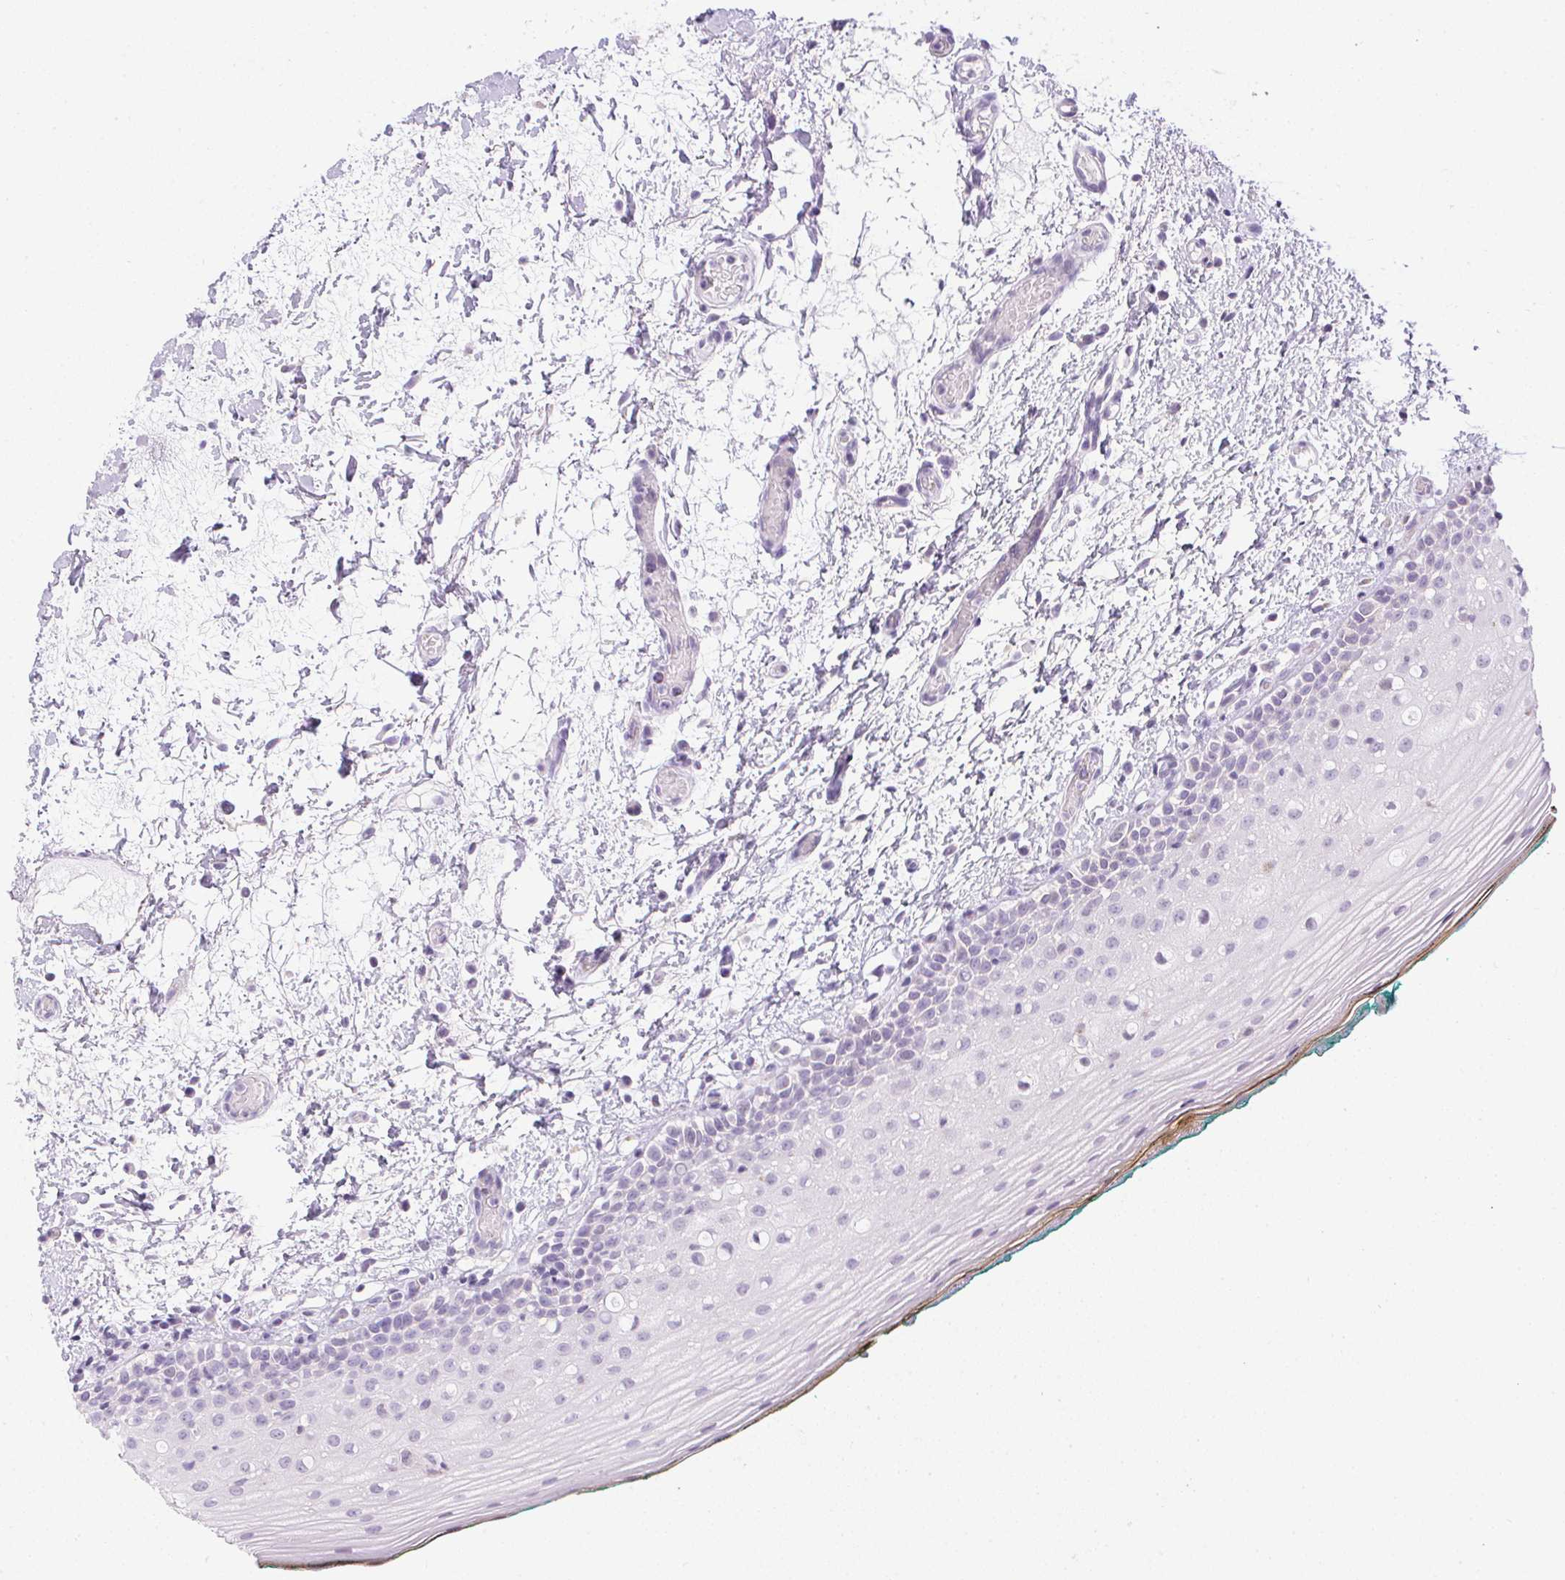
{"staining": {"intensity": "negative", "quantity": "none", "location": "none"}, "tissue": "oral mucosa", "cell_type": "Squamous epithelial cells", "image_type": "normal", "snomed": [{"axis": "morphology", "description": "Normal tissue, NOS"}, {"axis": "topography", "description": "Oral tissue"}], "caption": "An immunohistochemistry micrograph of benign oral mucosa is shown. There is no staining in squamous epithelial cells of oral mucosa.", "gene": "PRL", "patient": {"sex": "female", "age": 83}}